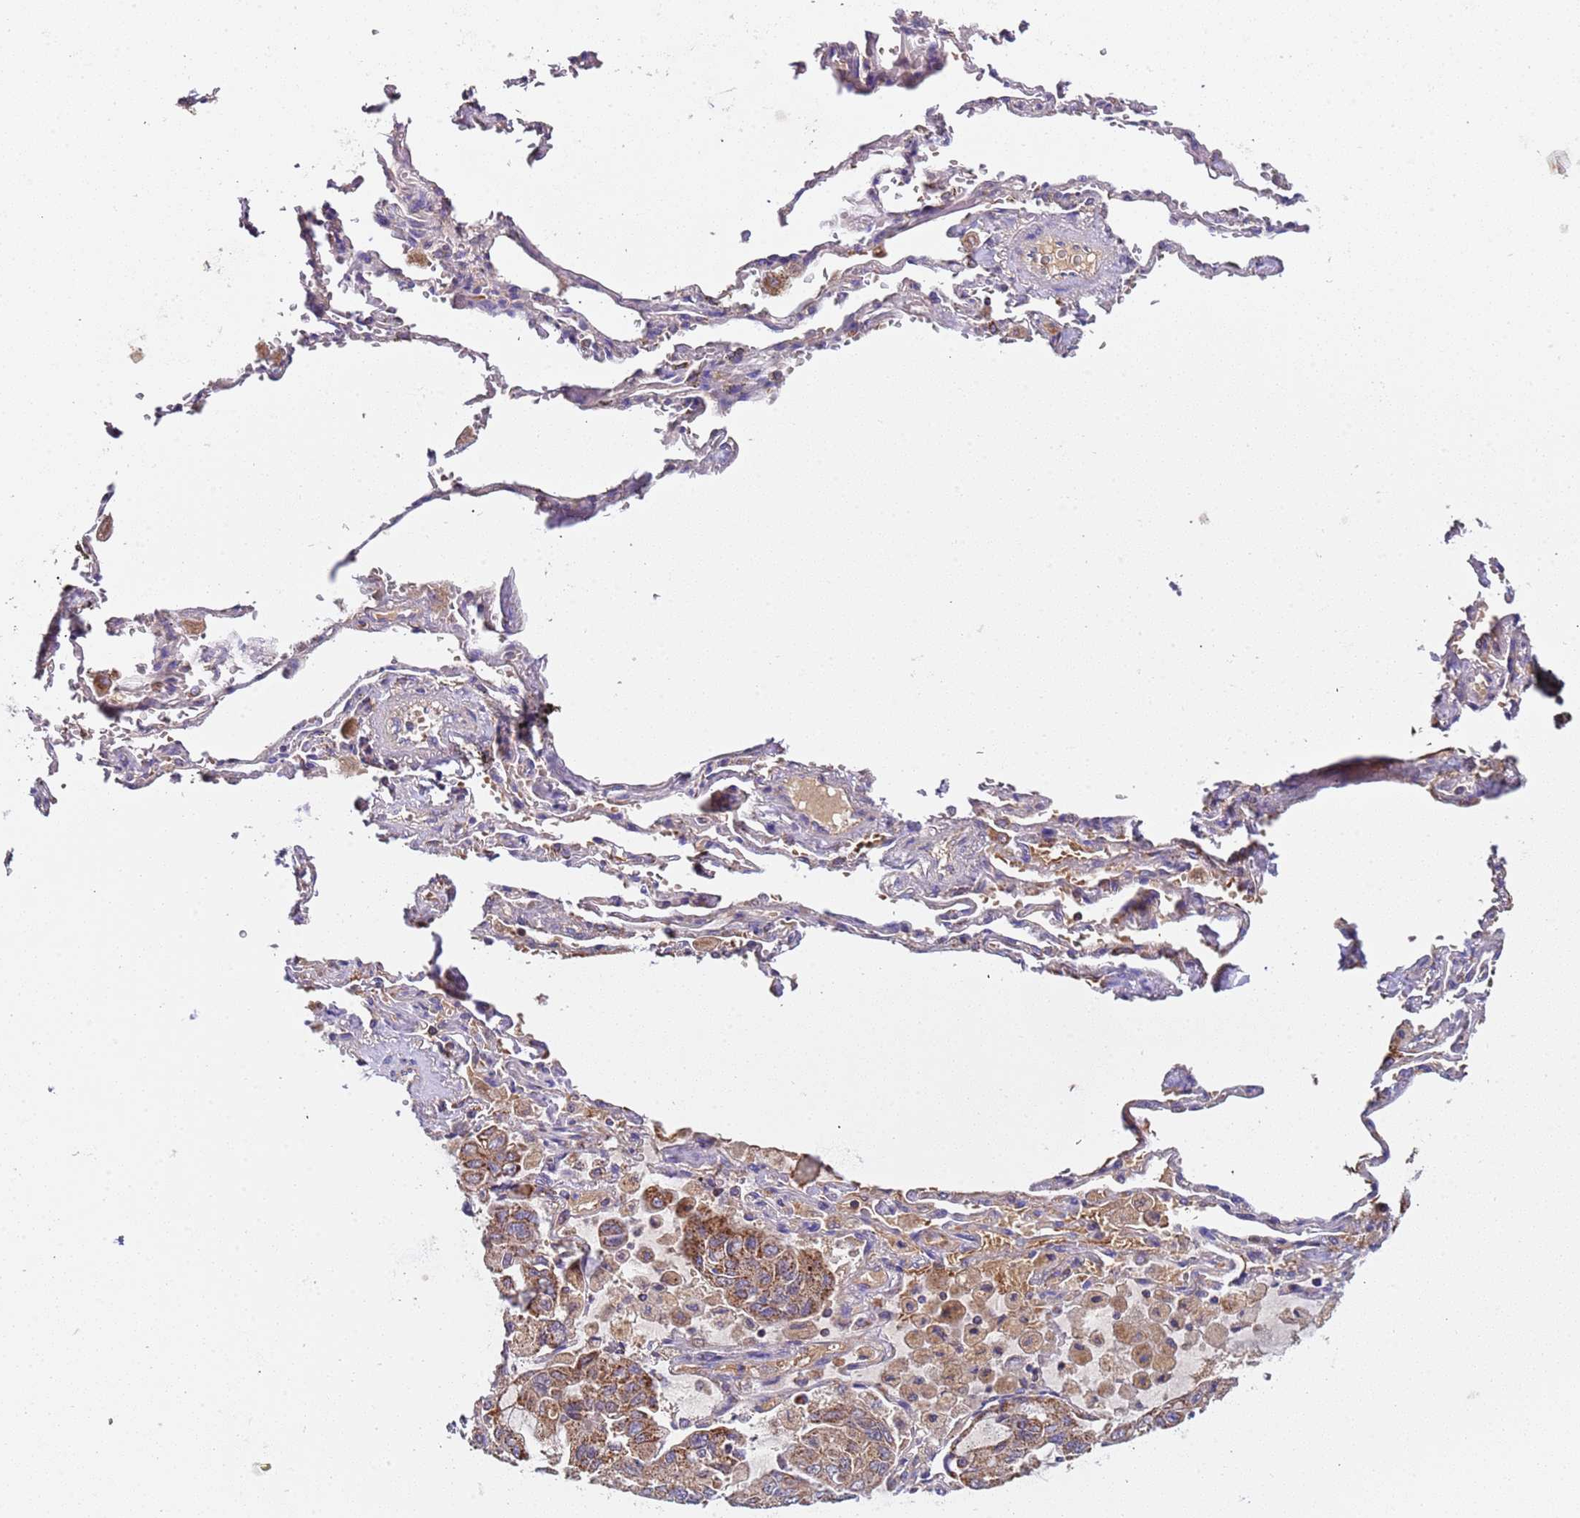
{"staining": {"intensity": "moderate", "quantity": ">75%", "location": "cytoplasmic/membranous"}, "tissue": "lung cancer", "cell_type": "Tumor cells", "image_type": "cancer", "snomed": [{"axis": "morphology", "description": "Adenocarcinoma, NOS"}, {"axis": "topography", "description": "Lung"}], "caption": "This micrograph reveals immunohistochemistry (IHC) staining of human lung adenocarcinoma, with medium moderate cytoplasmic/membranous expression in about >75% of tumor cells.", "gene": "TMEM126A", "patient": {"sex": "male", "age": 64}}